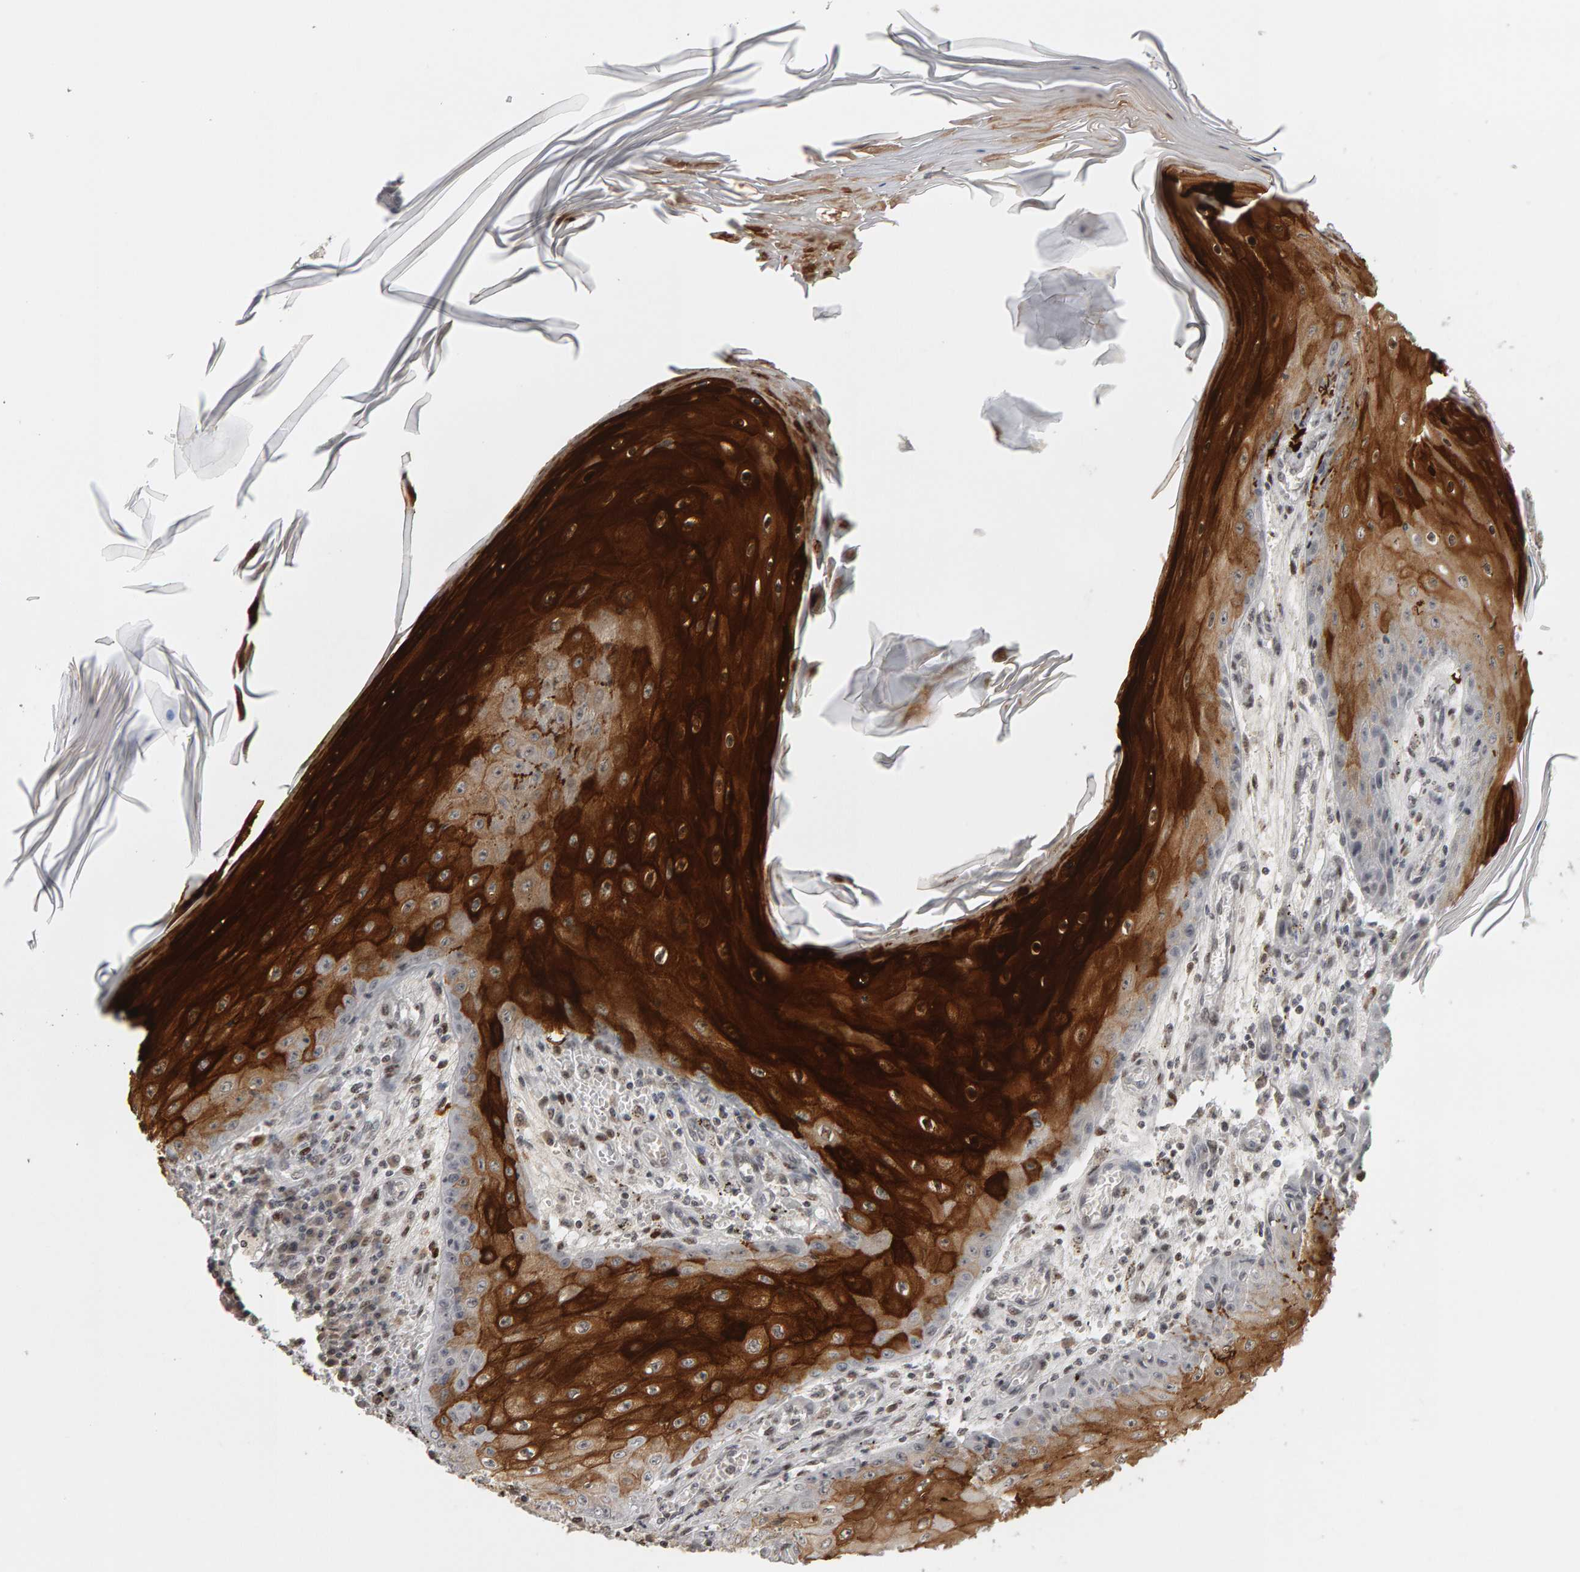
{"staining": {"intensity": "strong", "quantity": ">75%", "location": "cytoplasmic/membranous"}, "tissue": "skin cancer", "cell_type": "Tumor cells", "image_type": "cancer", "snomed": [{"axis": "morphology", "description": "Squamous cell carcinoma, NOS"}, {"axis": "topography", "description": "Skin"}], "caption": "Strong cytoplasmic/membranous staining is identified in approximately >75% of tumor cells in squamous cell carcinoma (skin). (Brightfield microscopy of DAB IHC at high magnification).", "gene": "TRAM1", "patient": {"sex": "female", "age": 73}}